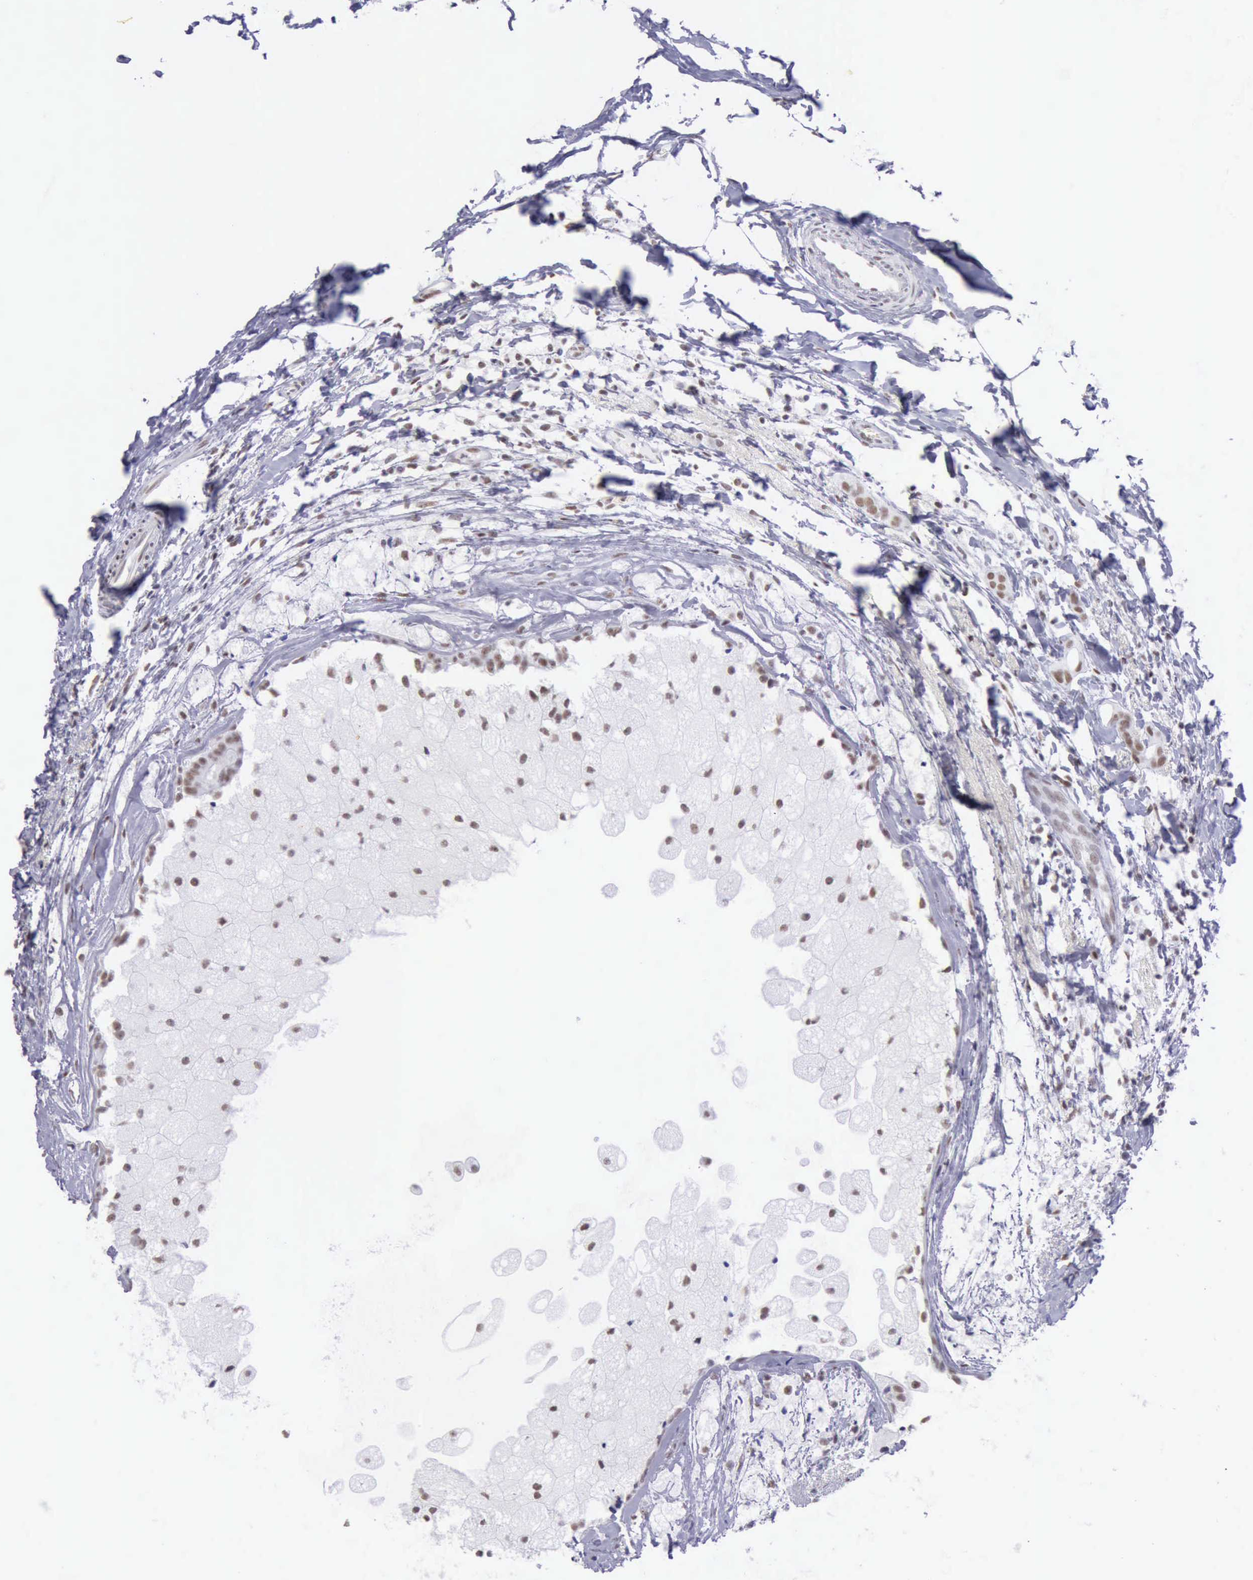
{"staining": {"intensity": "weak", "quantity": "25%-75%", "location": "nuclear"}, "tissue": "breast cancer", "cell_type": "Tumor cells", "image_type": "cancer", "snomed": [{"axis": "morphology", "description": "Duct carcinoma"}, {"axis": "topography", "description": "Breast"}], "caption": "Brown immunohistochemical staining in infiltrating ductal carcinoma (breast) displays weak nuclear staining in about 25%-75% of tumor cells.", "gene": "EP300", "patient": {"sex": "female", "age": 54}}